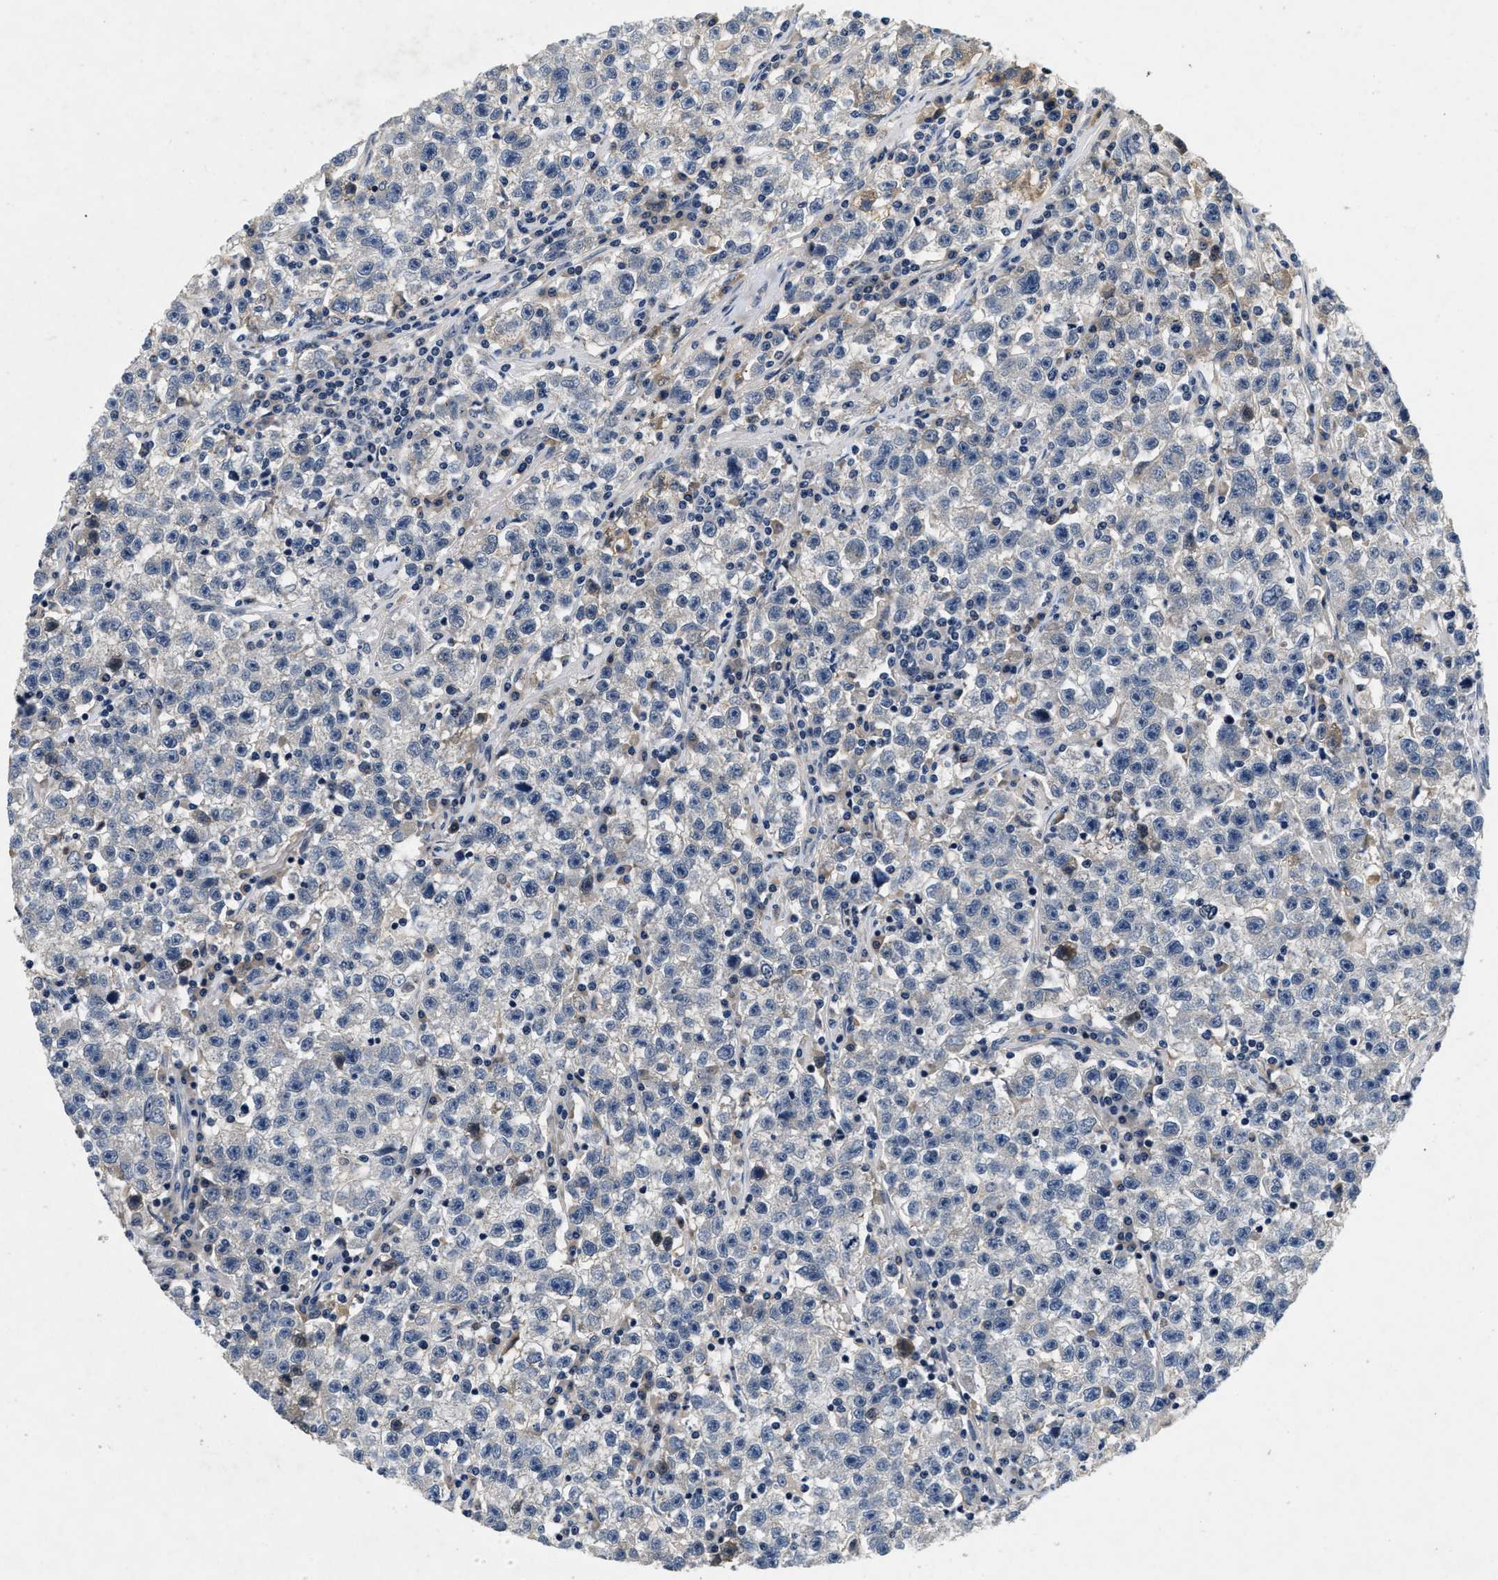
{"staining": {"intensity": "weak", "quantity": "25%-75%", "location": "cytoplasmic/membranous"}, "tissue": "testis cancer", "cell_type": "Tumor cells", "image_type": "cancer", "snomed": [{"axis": "morphology", "description": "Seminoma, NOS"}, {"axis": "topography", "description": "Testis"}], "caption": "Immunohistochemical staining of testis cancer displays weak cytoplasmic/membranous protein staining in about 25%-75% of tumor cells.", "gene": "PDP1", "patient": {"sex": "male", "age": 22}}